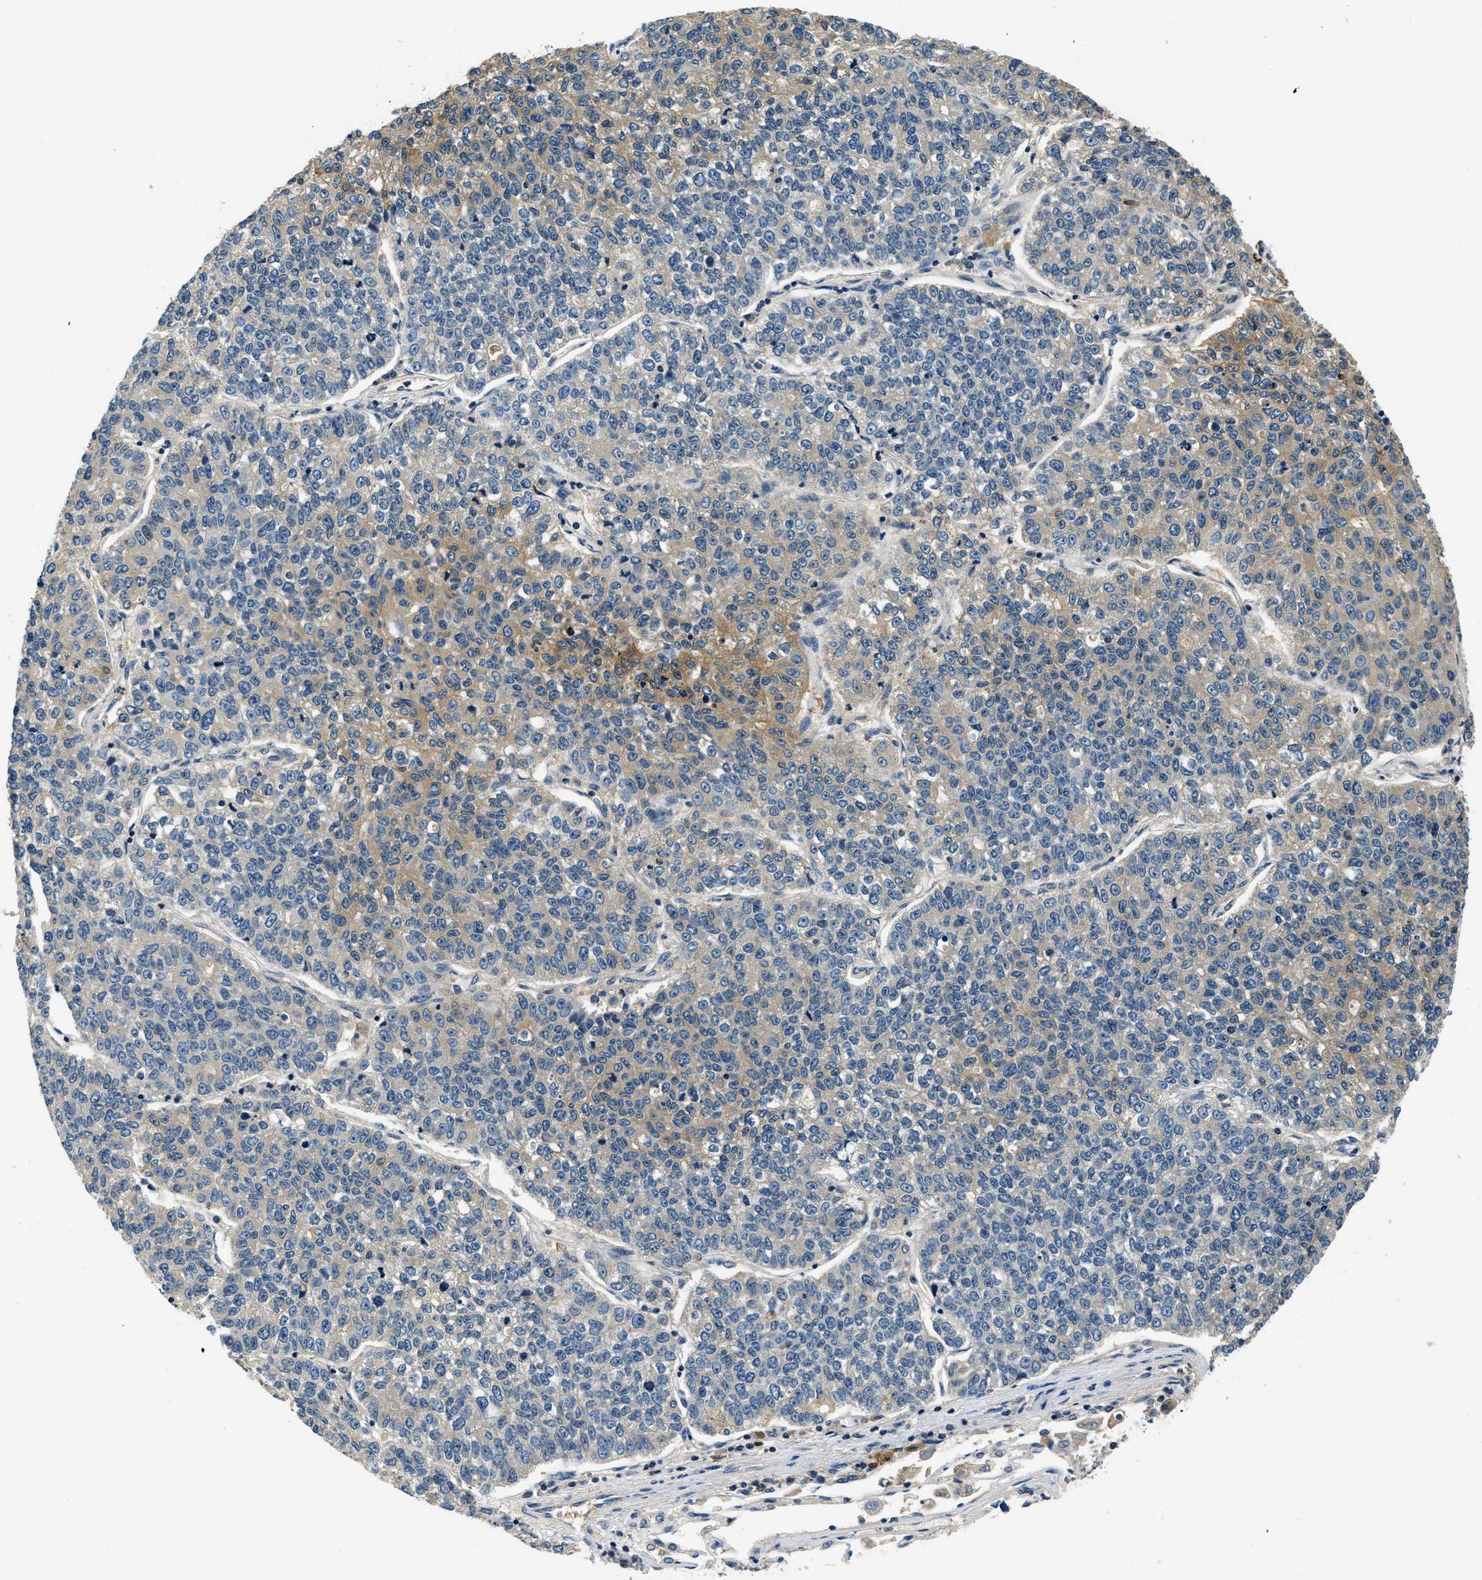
{"staining": {"intensity": "moderate", "quantity": "<25%", "location": "cytoplasmic/membranous"}, "tissue": "lung cancer", "cell_type": "Tumor cells", "image_type": "cancer", "snomed": [{"axis": "morphology", "description": "Adenocarcinoma, NOS"}, {"axis": "topography", "description": "Lung"}], "caption": "High-power microscopy captured an immunohistochemistry micrograph of adenocarcinoma (lung), revealing moderate cytoplasmic/membranous expression in approximately <25% of tumor cells. Nuclei are stained in blue.", "gene": "RESF1", "patient": {"sex": "male", "age": 49}}